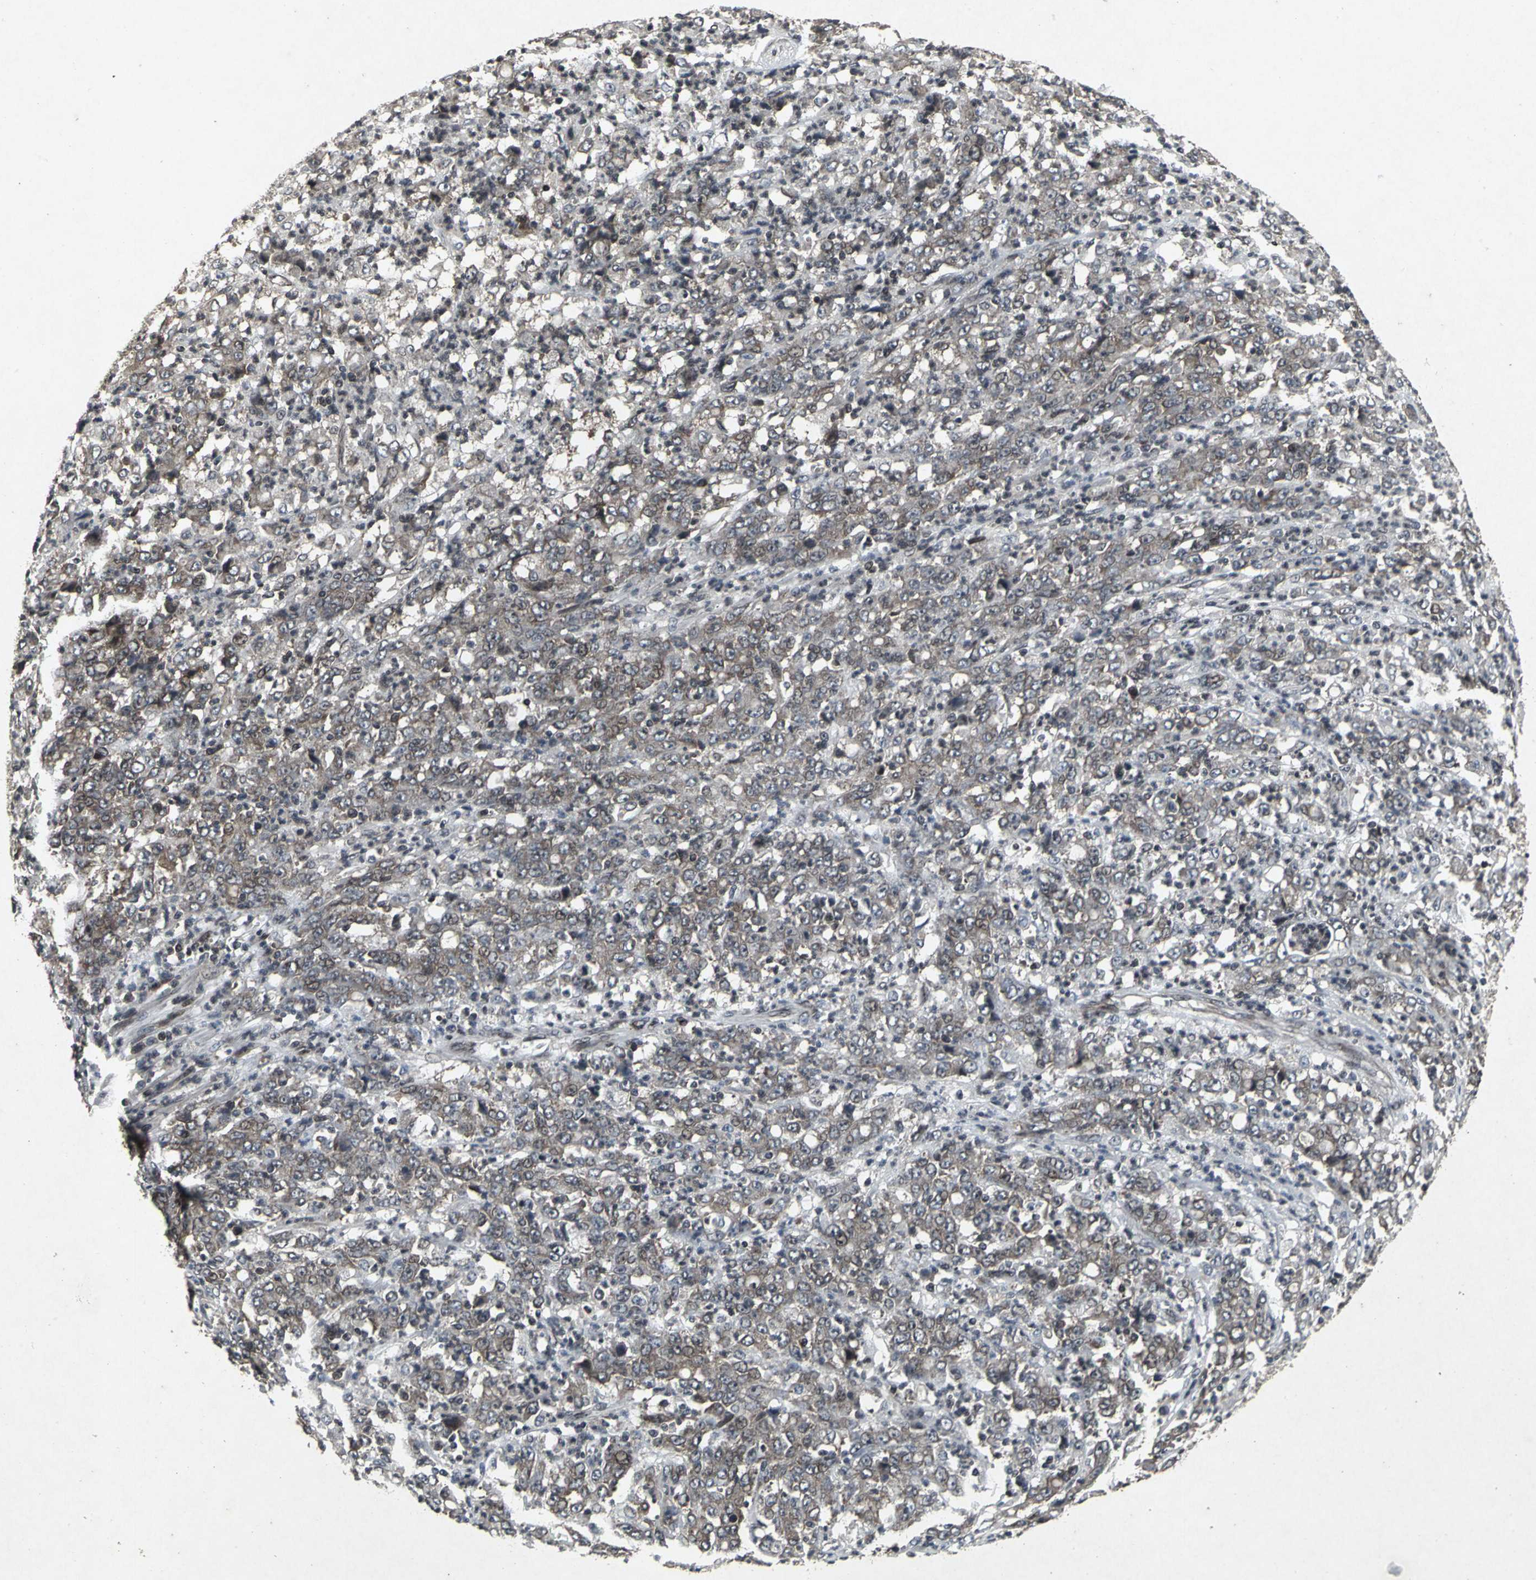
{"staining": {"intensity": "weak", "quantity": "25%-75%", "location": "cytoplasmic/membranous"}, "tissue": "stomach cancer", "cell_type": "Tumor cells", "image_type": "cancer", "snomed": [{"axis": "morphology", "description": "Adenocarcinoma, NOS"}, {"axis": "topography", "description": "Stomach, lower"}], "caption": "Immunohistochemistry (IHC) photomicrograph of stomach cancer stained for a protein (brown), which displays low levels of weak cytoplasmic/membranous staining in approximately 25%-75% of tumor cells.", "gene": "SH2B3", "patient": {"sex": "female", "age": 71}}